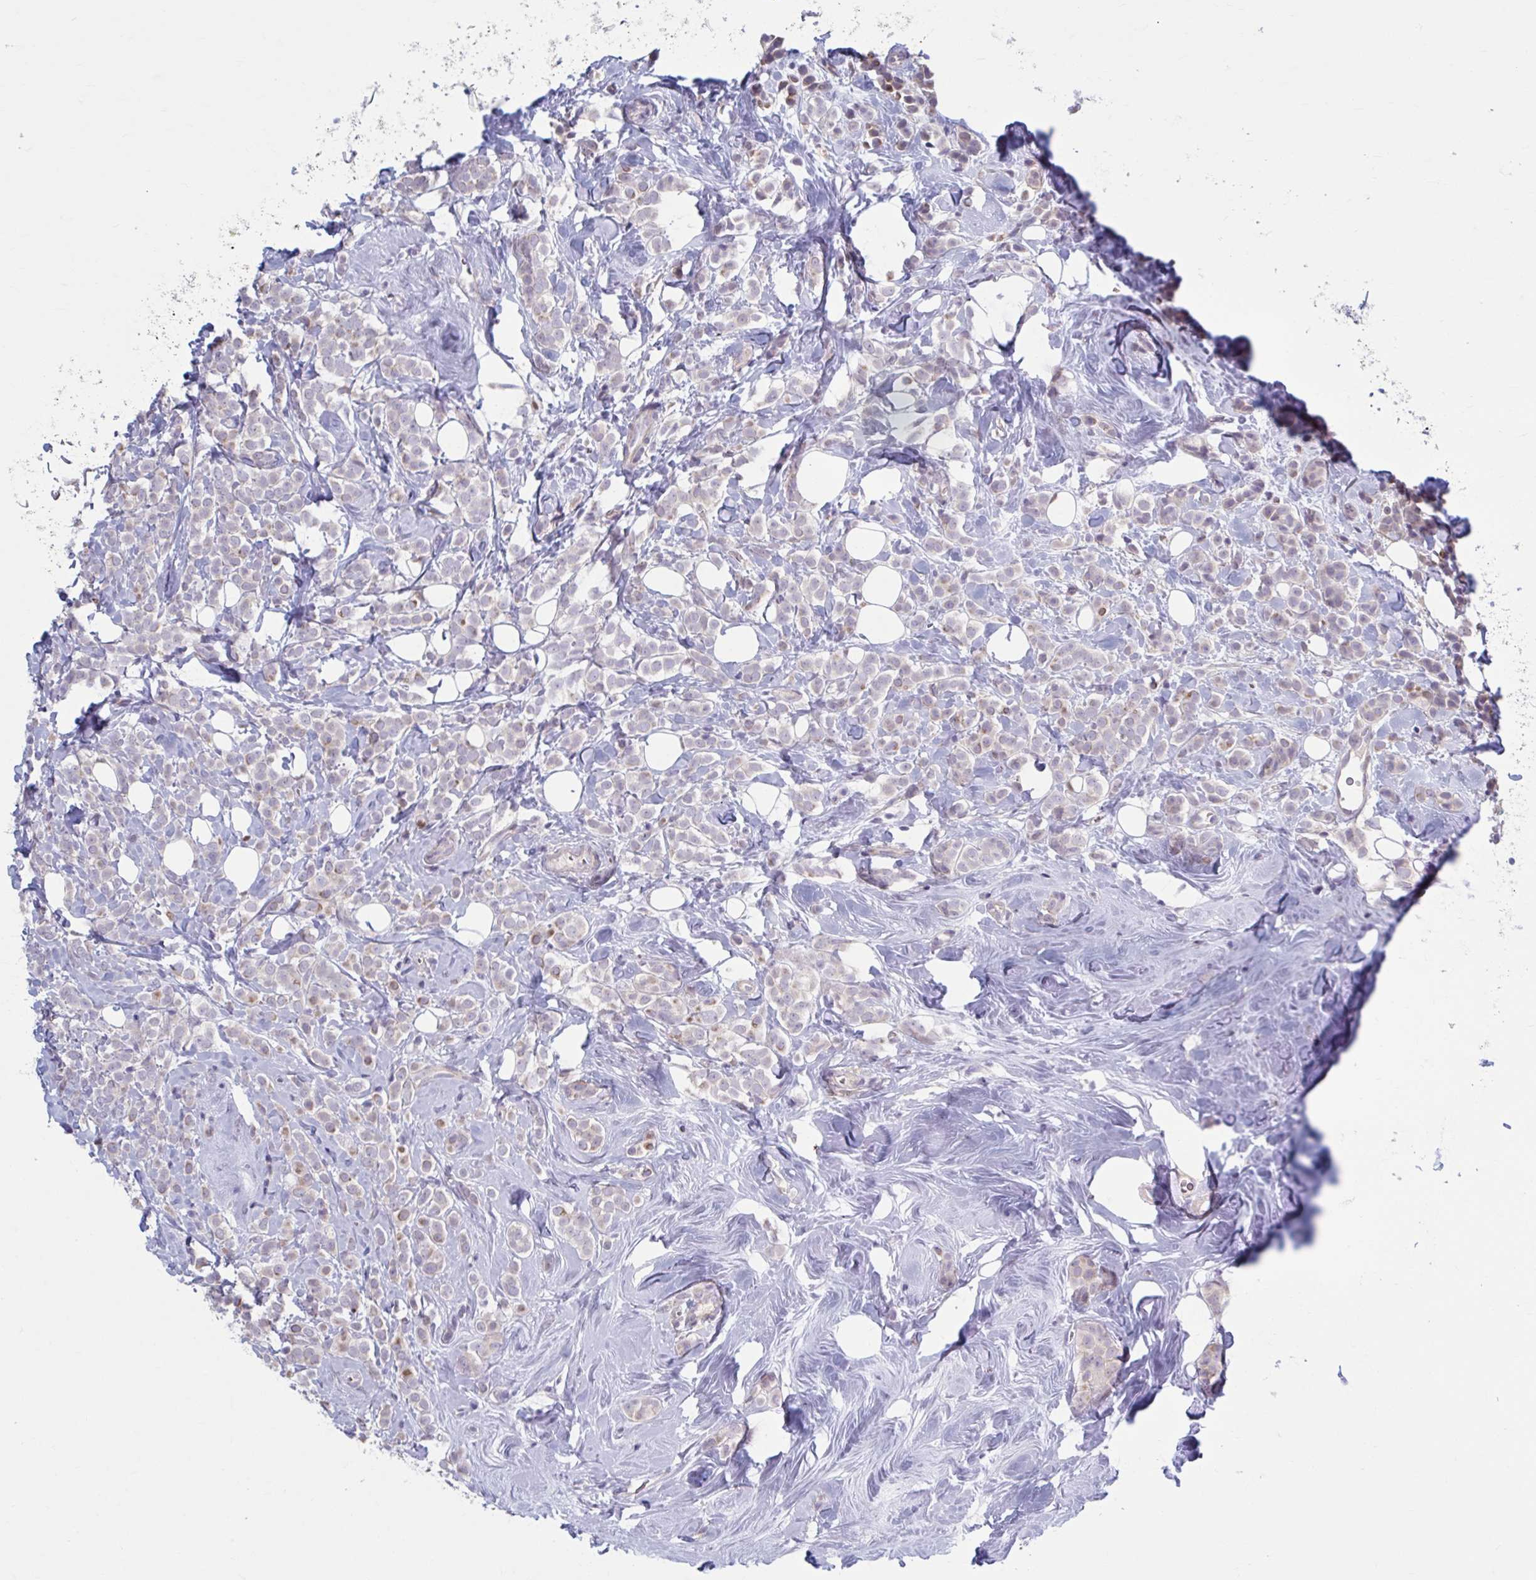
{"staining": {"intensity": "weak", "quantity": "<25%", "location": "cytoplasmic/membranous"}, "tissue": "breast cancer", "cell_type": "Tumor cells", "image_type": "cancer", "snomed": [{"axis": "morphology", "description": "Lobular carcinoma"}, {"axis": "topography", "description": "Breast"}], "caption": "Breast lobular carcinoma was stained to show a protein in brown. There is no significant positivity in tumor cells.", "gene": "CHST3", "patient": {"sex": "female", "age": 49}}